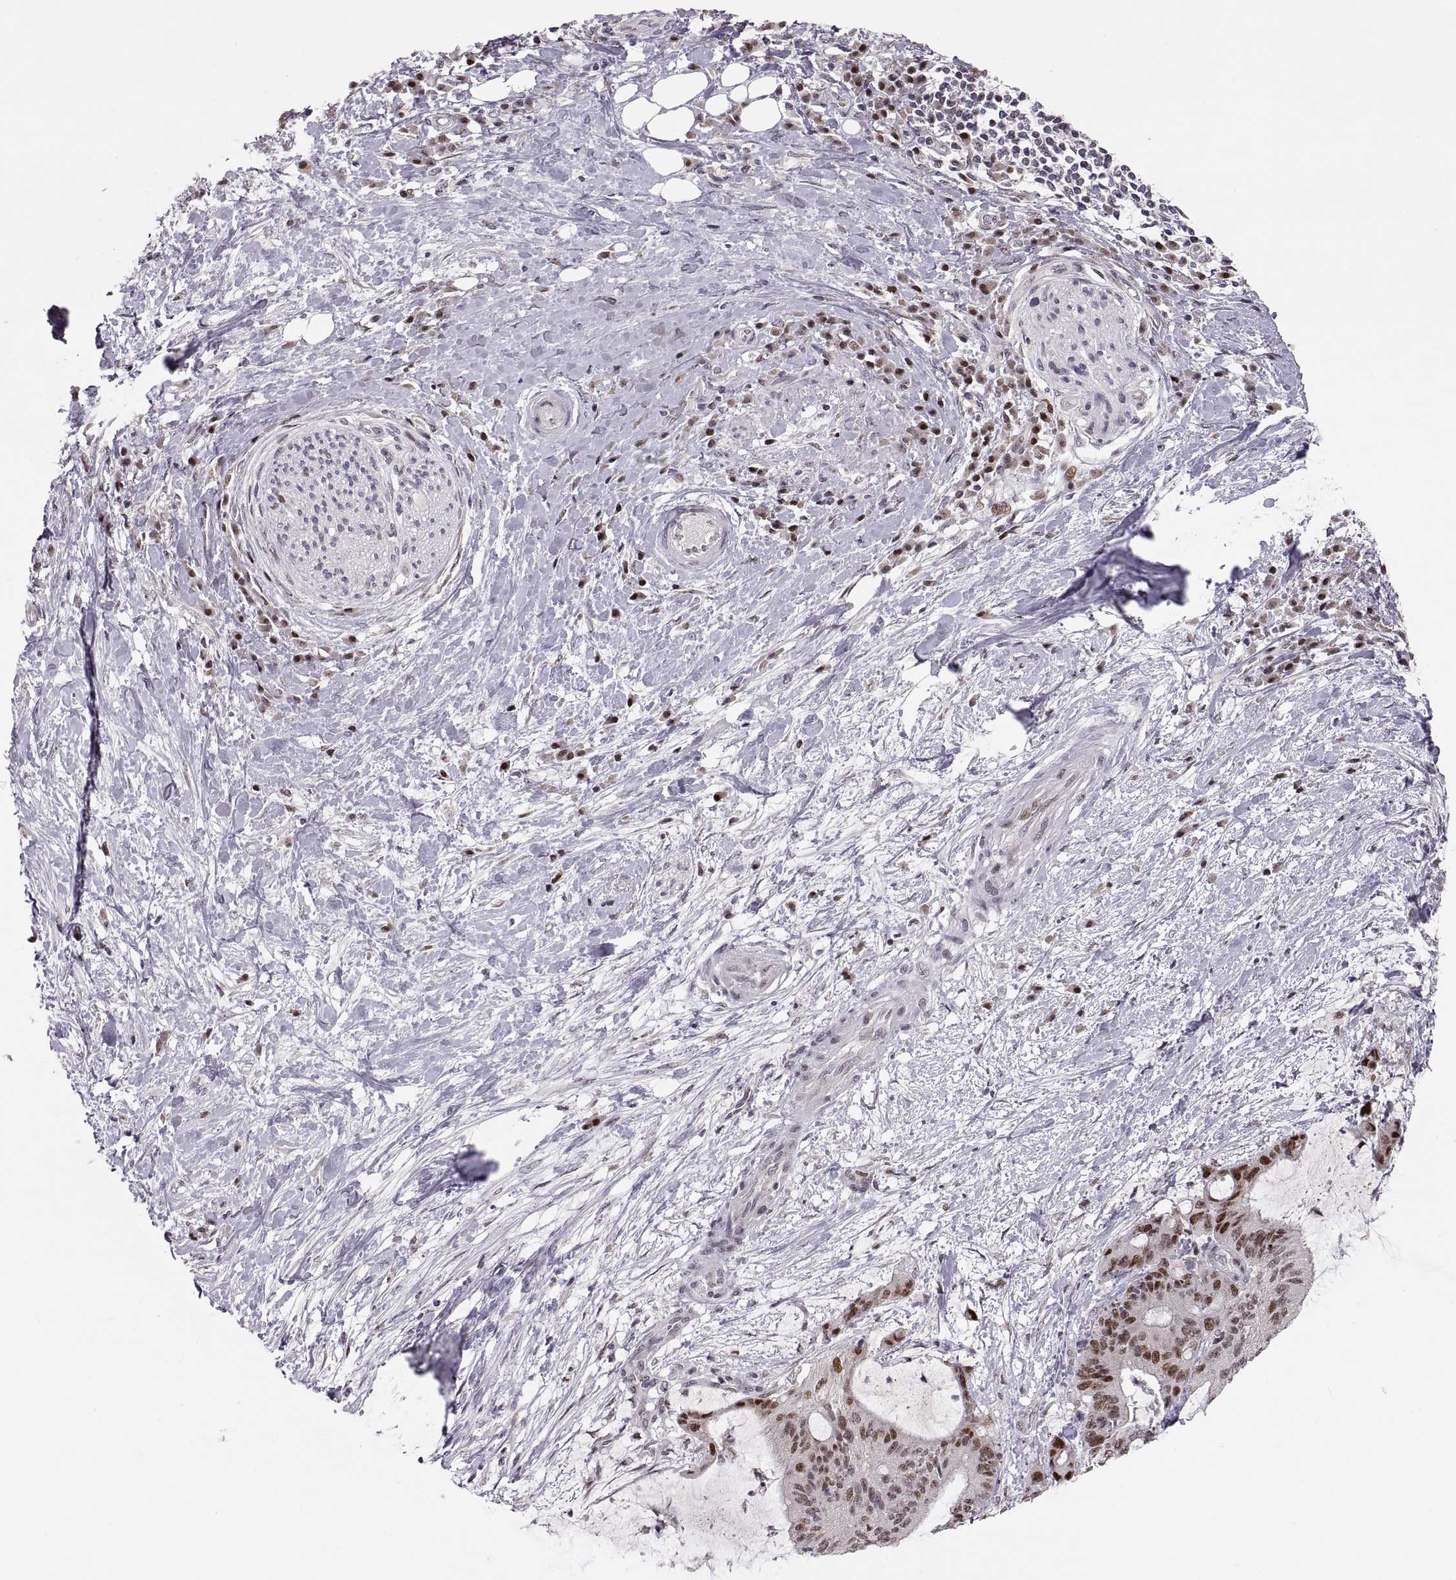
{"staining": {"intensity": "strong", "quantity": "25%-75%", "location": "nuclear"}, "tissue": "liver cancer", "cell_type": "Tumor cells", "image_type": "cancer", "snomed": [{"axis": "morphology", "description": "Cholangiocarcinoma"}, {"axis": "topography", "description": "Liver"}], "caption": "Immunohistochemistry photomicrograph of neoplastic tissue: liver cholangiocarcinoma stained using immunohistochemistry exhibits high levels of strong protein expression localized specifically in the nuclear of tumor cells, appearing as a nuclear brown color.", "gene": "SNAI1", "patient": {"sex": "female", "age": 73}}